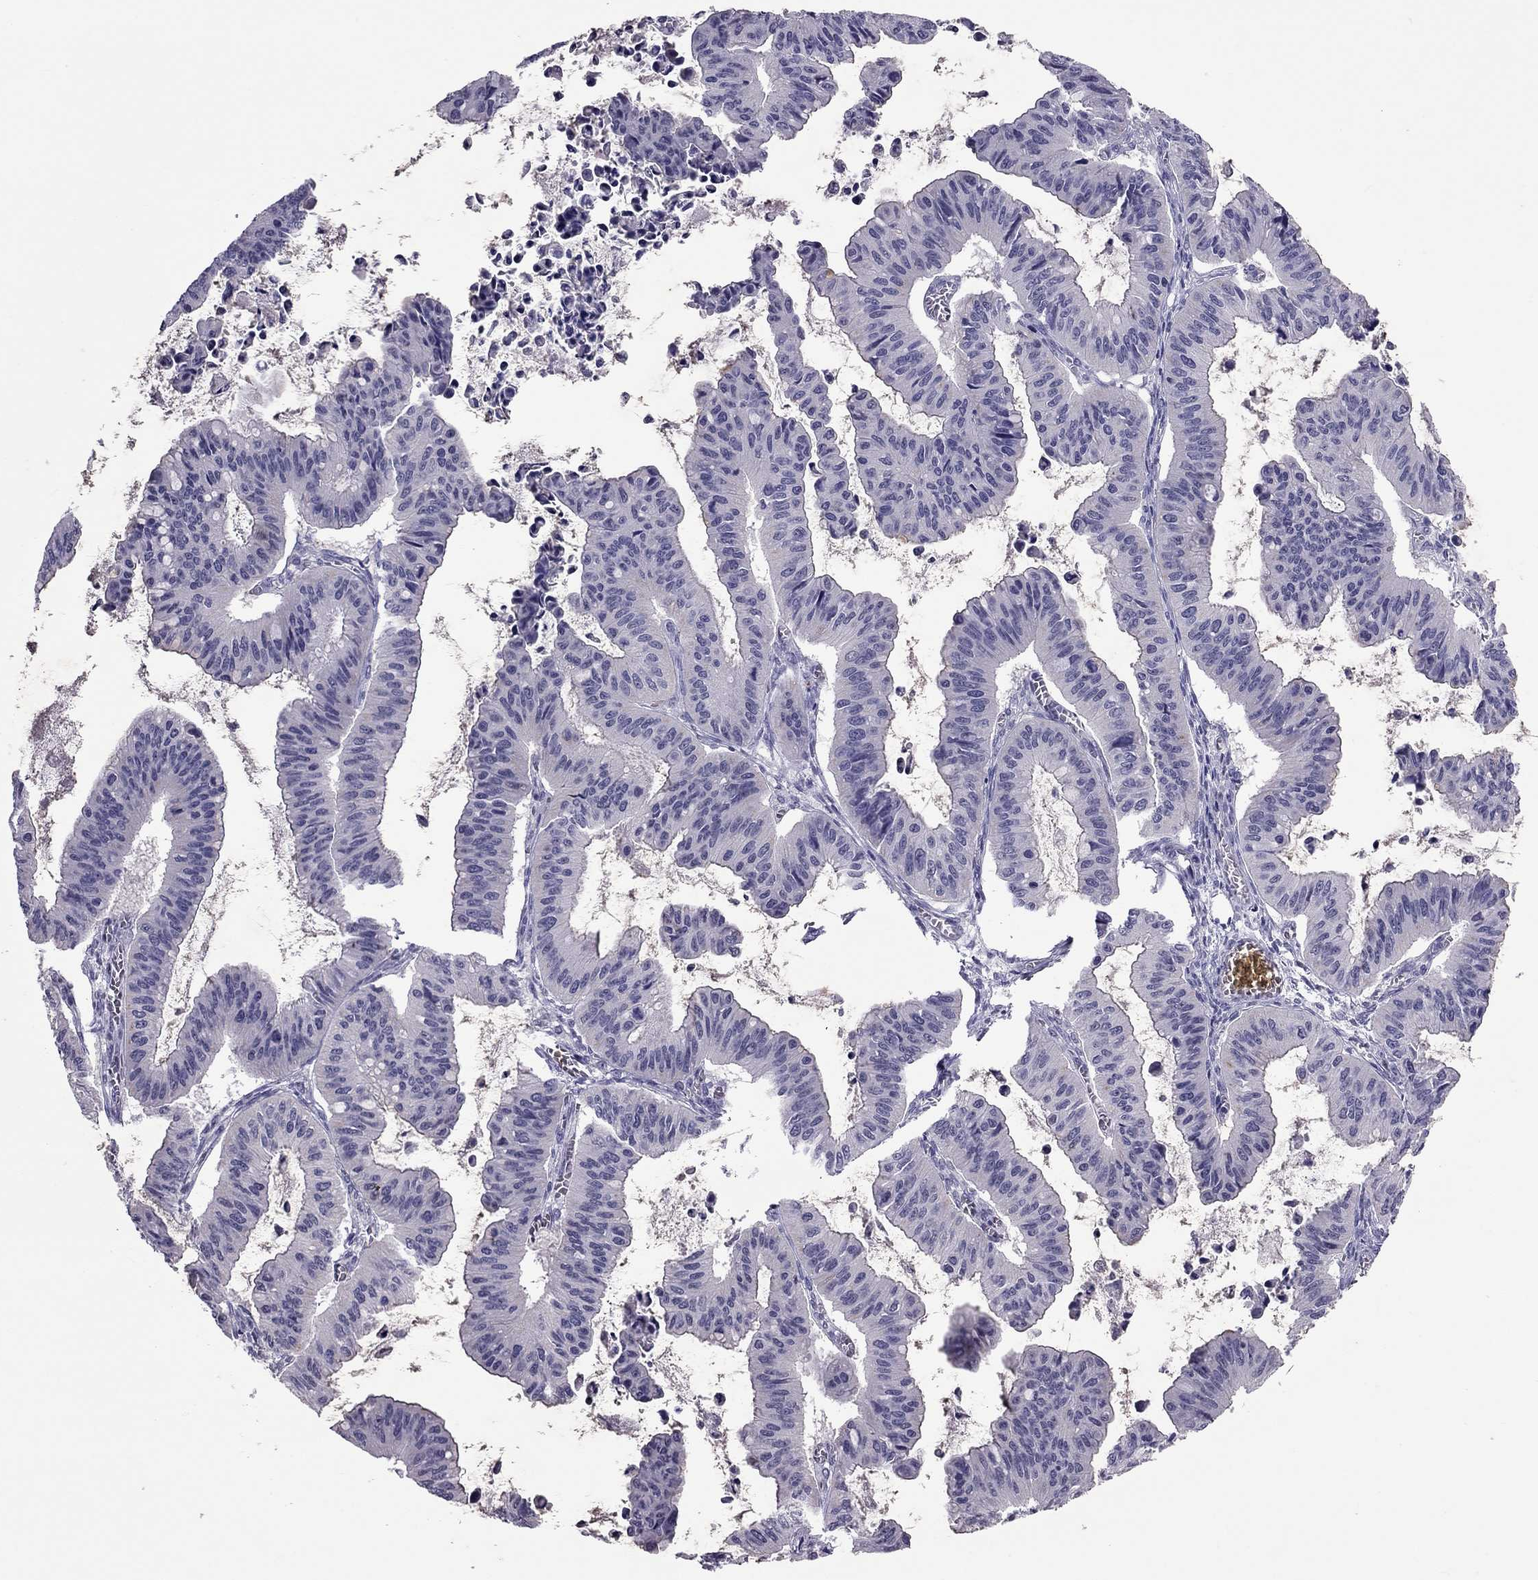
{"staining": {"intensity": "negative", "quantity": "none", "location": "none"}, "tissue": "ovarian cancer", "cell_type": "Tumor cells", "image_type": "cancer", "snomed": [{"axis": "morphology", "description": "Cystadenocarcinoma, mucinous, NOS"}, {"axis": "topography", "description": "Ovary"}], "caption": "Photomicrograph shows no protein positivity in tumor cells of mucinous cystadenocarcinoma (ovarian) tissue.", "gene": "CCL27", "patient": {"sex": "female", "age": 72}}